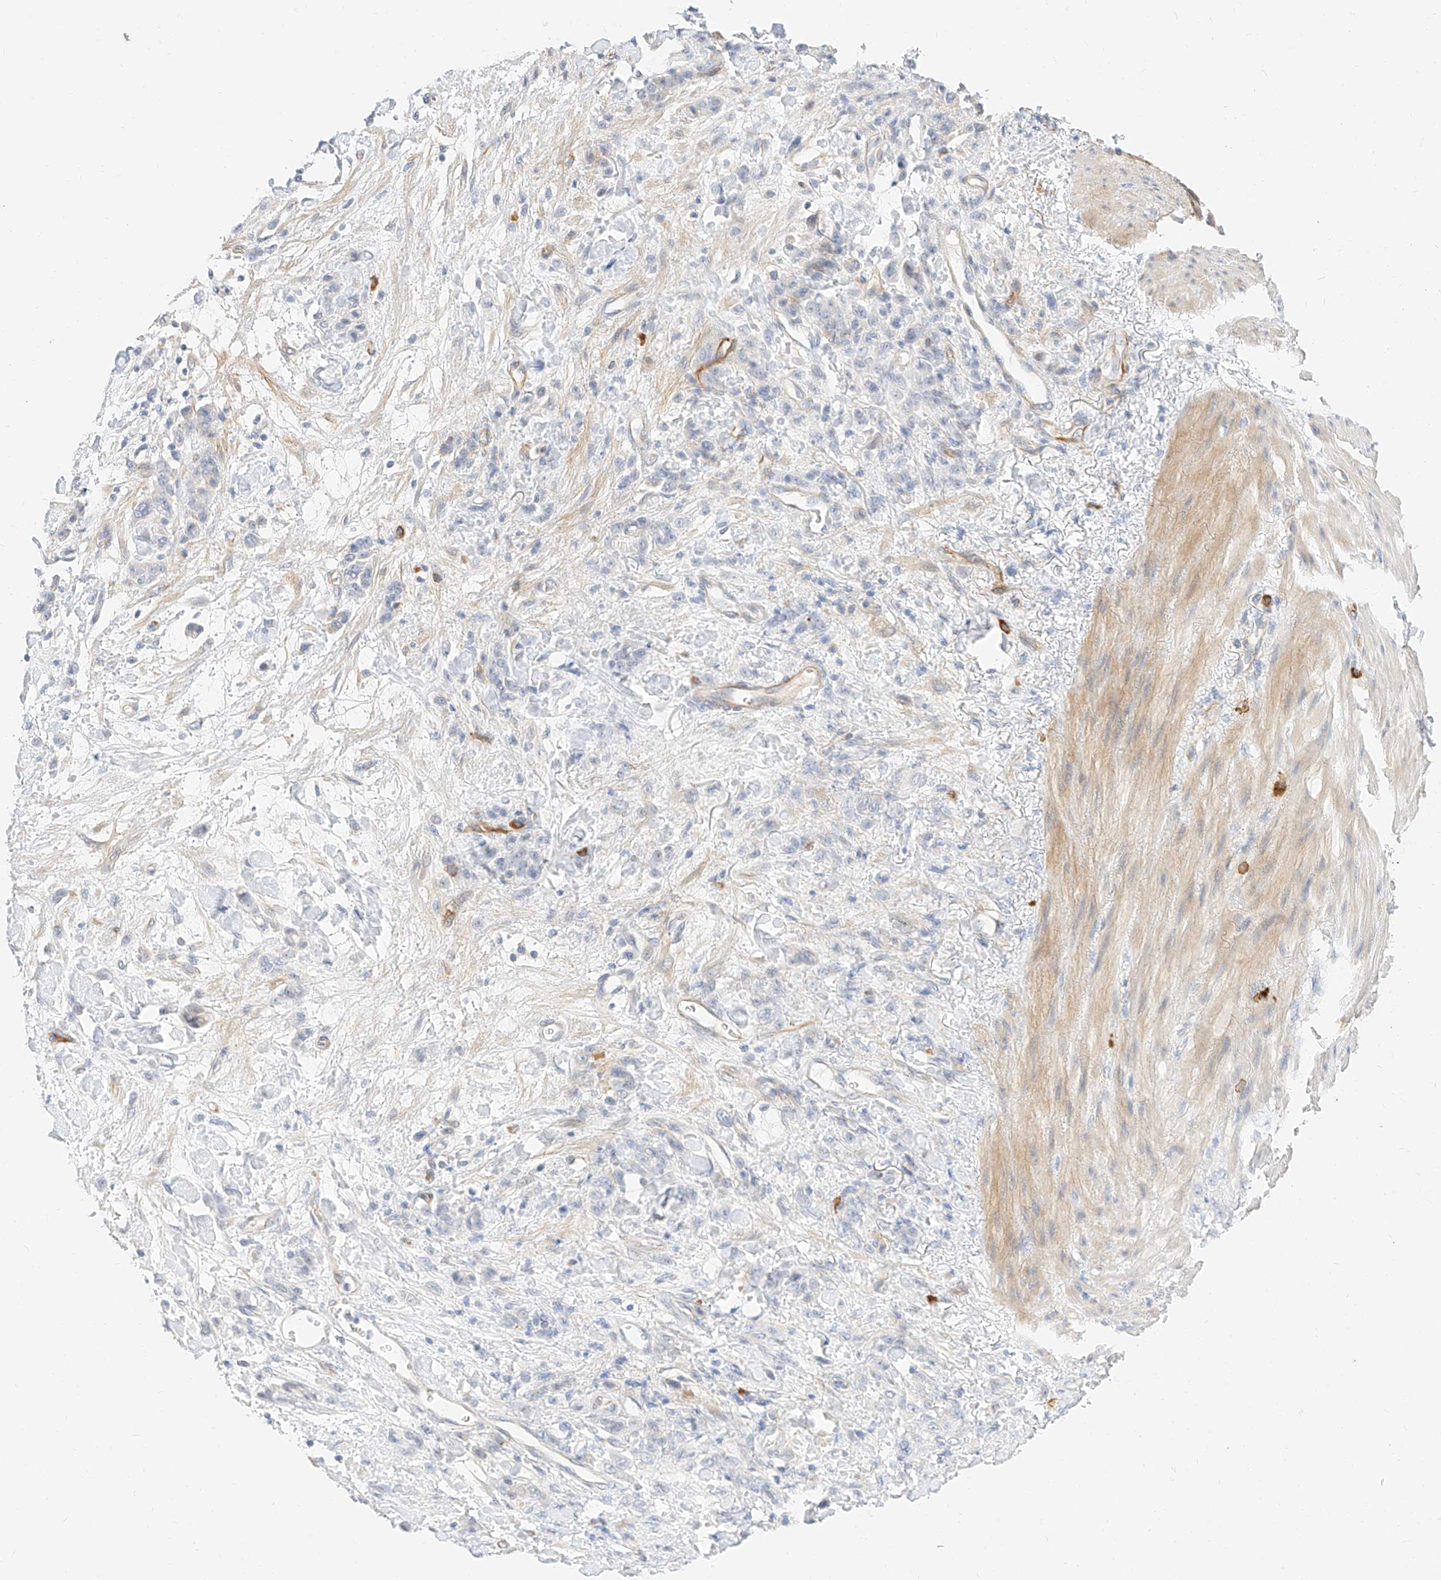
{"staining": {"intensity": "negative", "quantity": "none", "location": "none"}, "tissue": "stomach cancer", "cell_type": "Tumor cells", "image_type": "cancer", "snomed": [{"axis": "morphology", "description": "Normal tissue, NOS"}, {"axis": "morphology", "description": "Adenocarcinoma, NOS"}, {"axis": "topography", "description": "Stomach"}], "caption": "An image of adenocarcinoma (stomach) stained for a protein reveals no brown staining in tumor cells.", "gene": "CDCP2", "patient": {"sex": "male", "age": 82}}